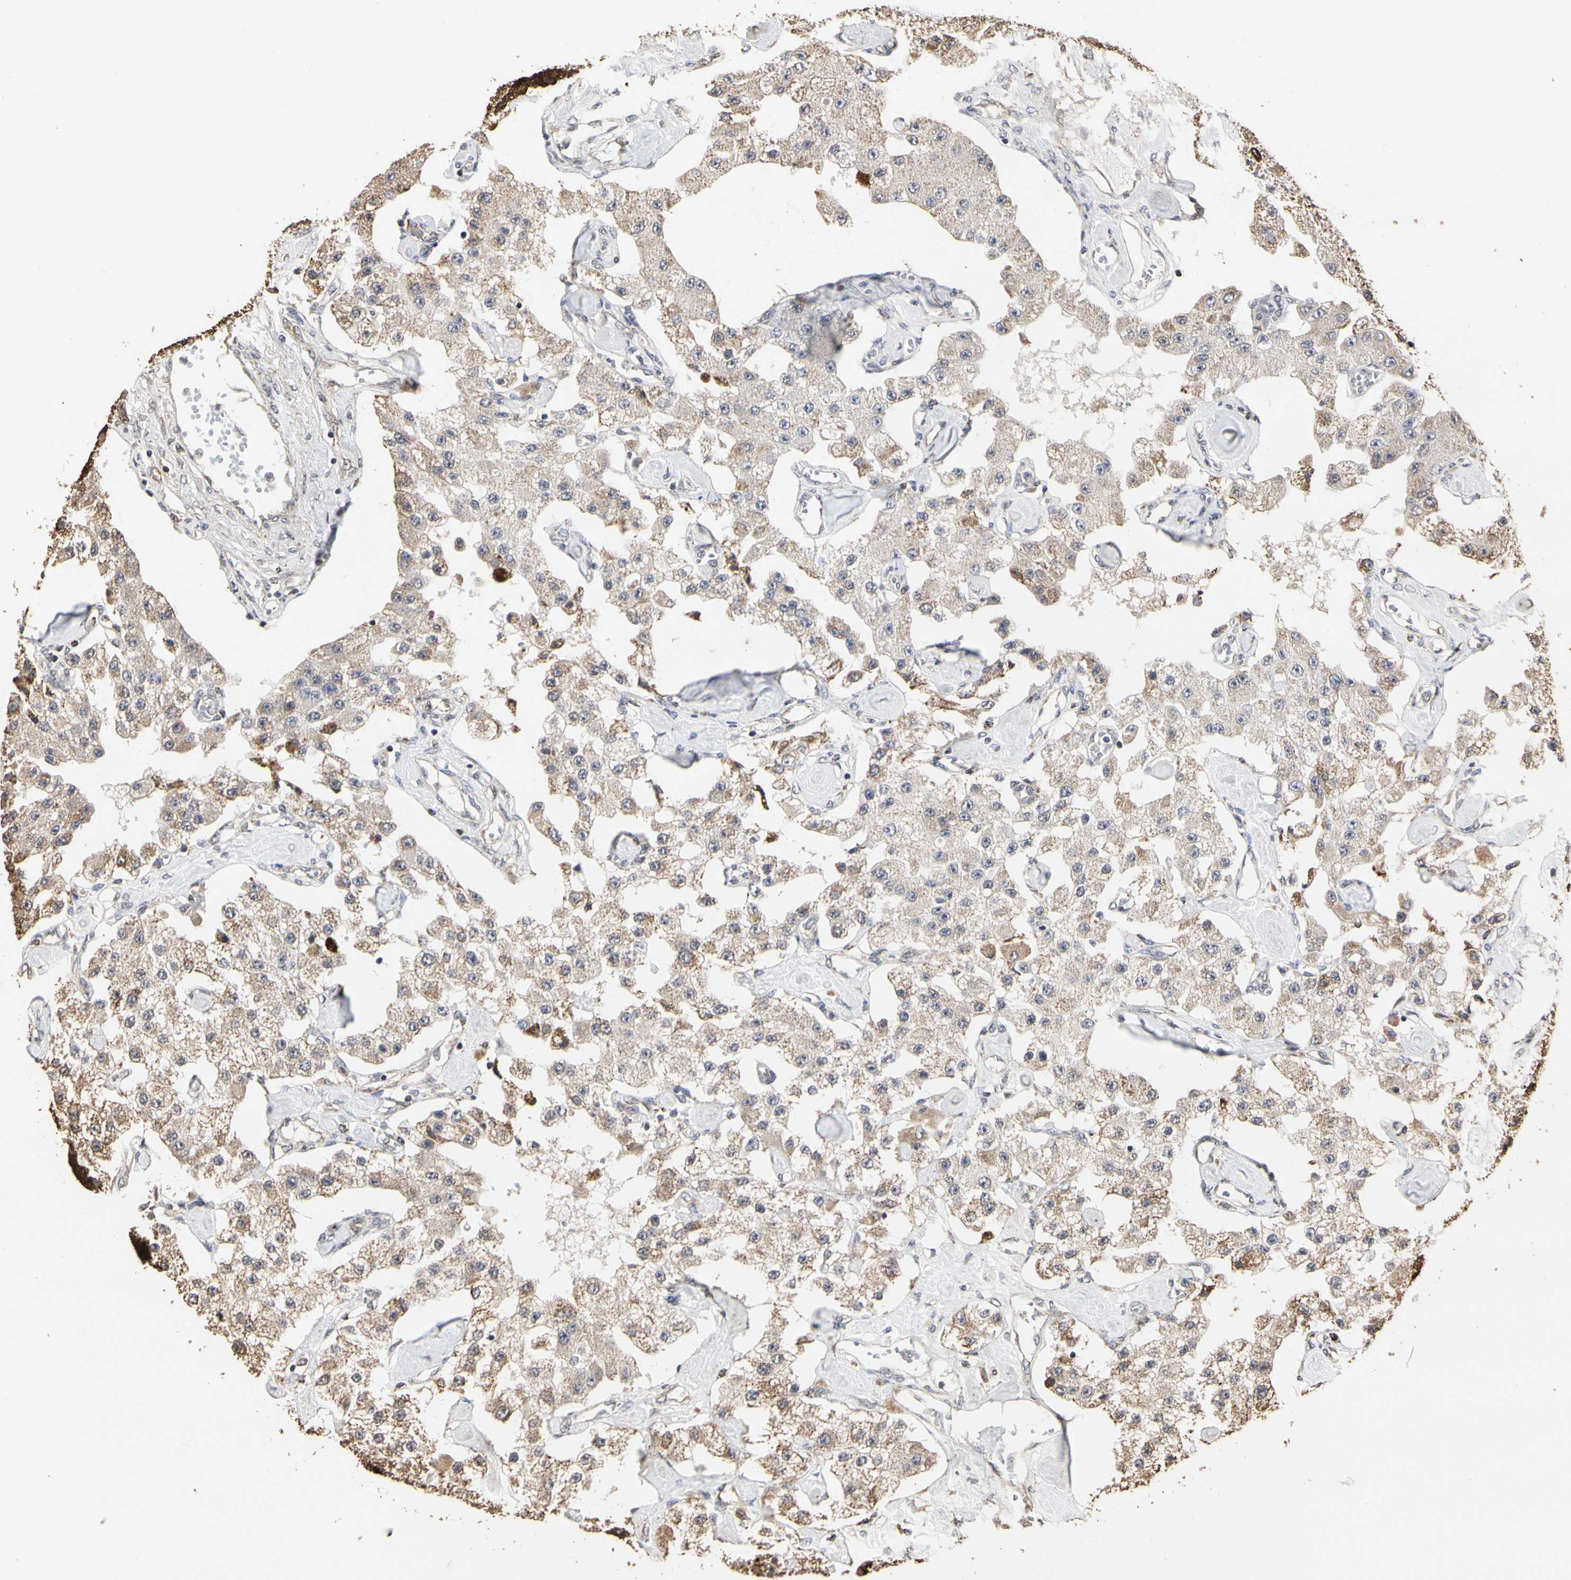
{"staining": {"intensity": "weak", "quantity": ">75%", "location": "cytoplasmic/membranous"}, "tissue": "carcinoid", "cell_type": "Tumor cells", "image_type": "cancer", "snomed": [{"axis": "morphology", "description": "Carcinoid, malignant, NOS"}, {"axis": "topography", "description": "Pancreas"}], "caption": "Carcinoid (malignant) stained for a protein demonstrates weak cytoplasmic/membranous positivity in tumor cells.", "gene": "TAOK1", "patient": {"sex": "male", "age": 41}}